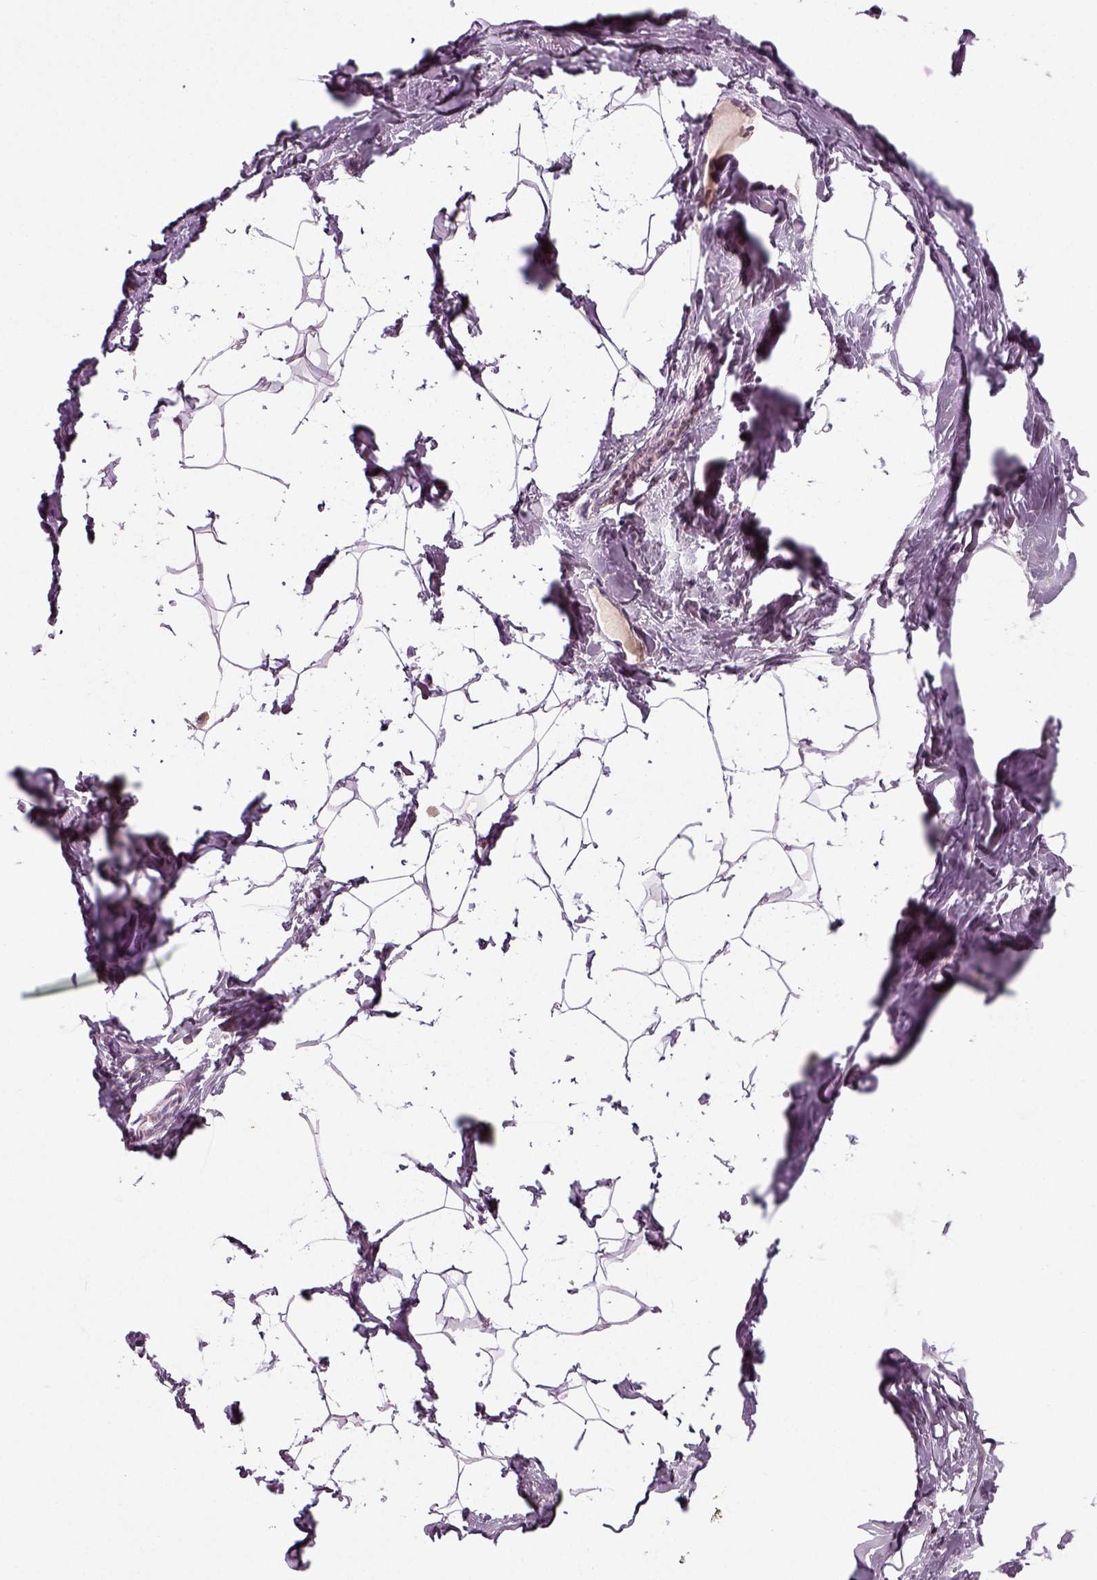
{"staining": {"intensity": "negative", "quantity": "none", "location": "none"}, "tissue": "breast", "cell_type": "Adipocytes", "image_type": "normal", "snomed": [{"axis": "morphology", "description": "Normal tissue, NOS"}, {"axis": "topography", "description": "Breast"}], "caption": "A photomicrograph of breast stained for a protein reveals no brown staining in adipocytes.", "gene": "SYNGAP1", "patient": {"sex": "female", "age": 32}}